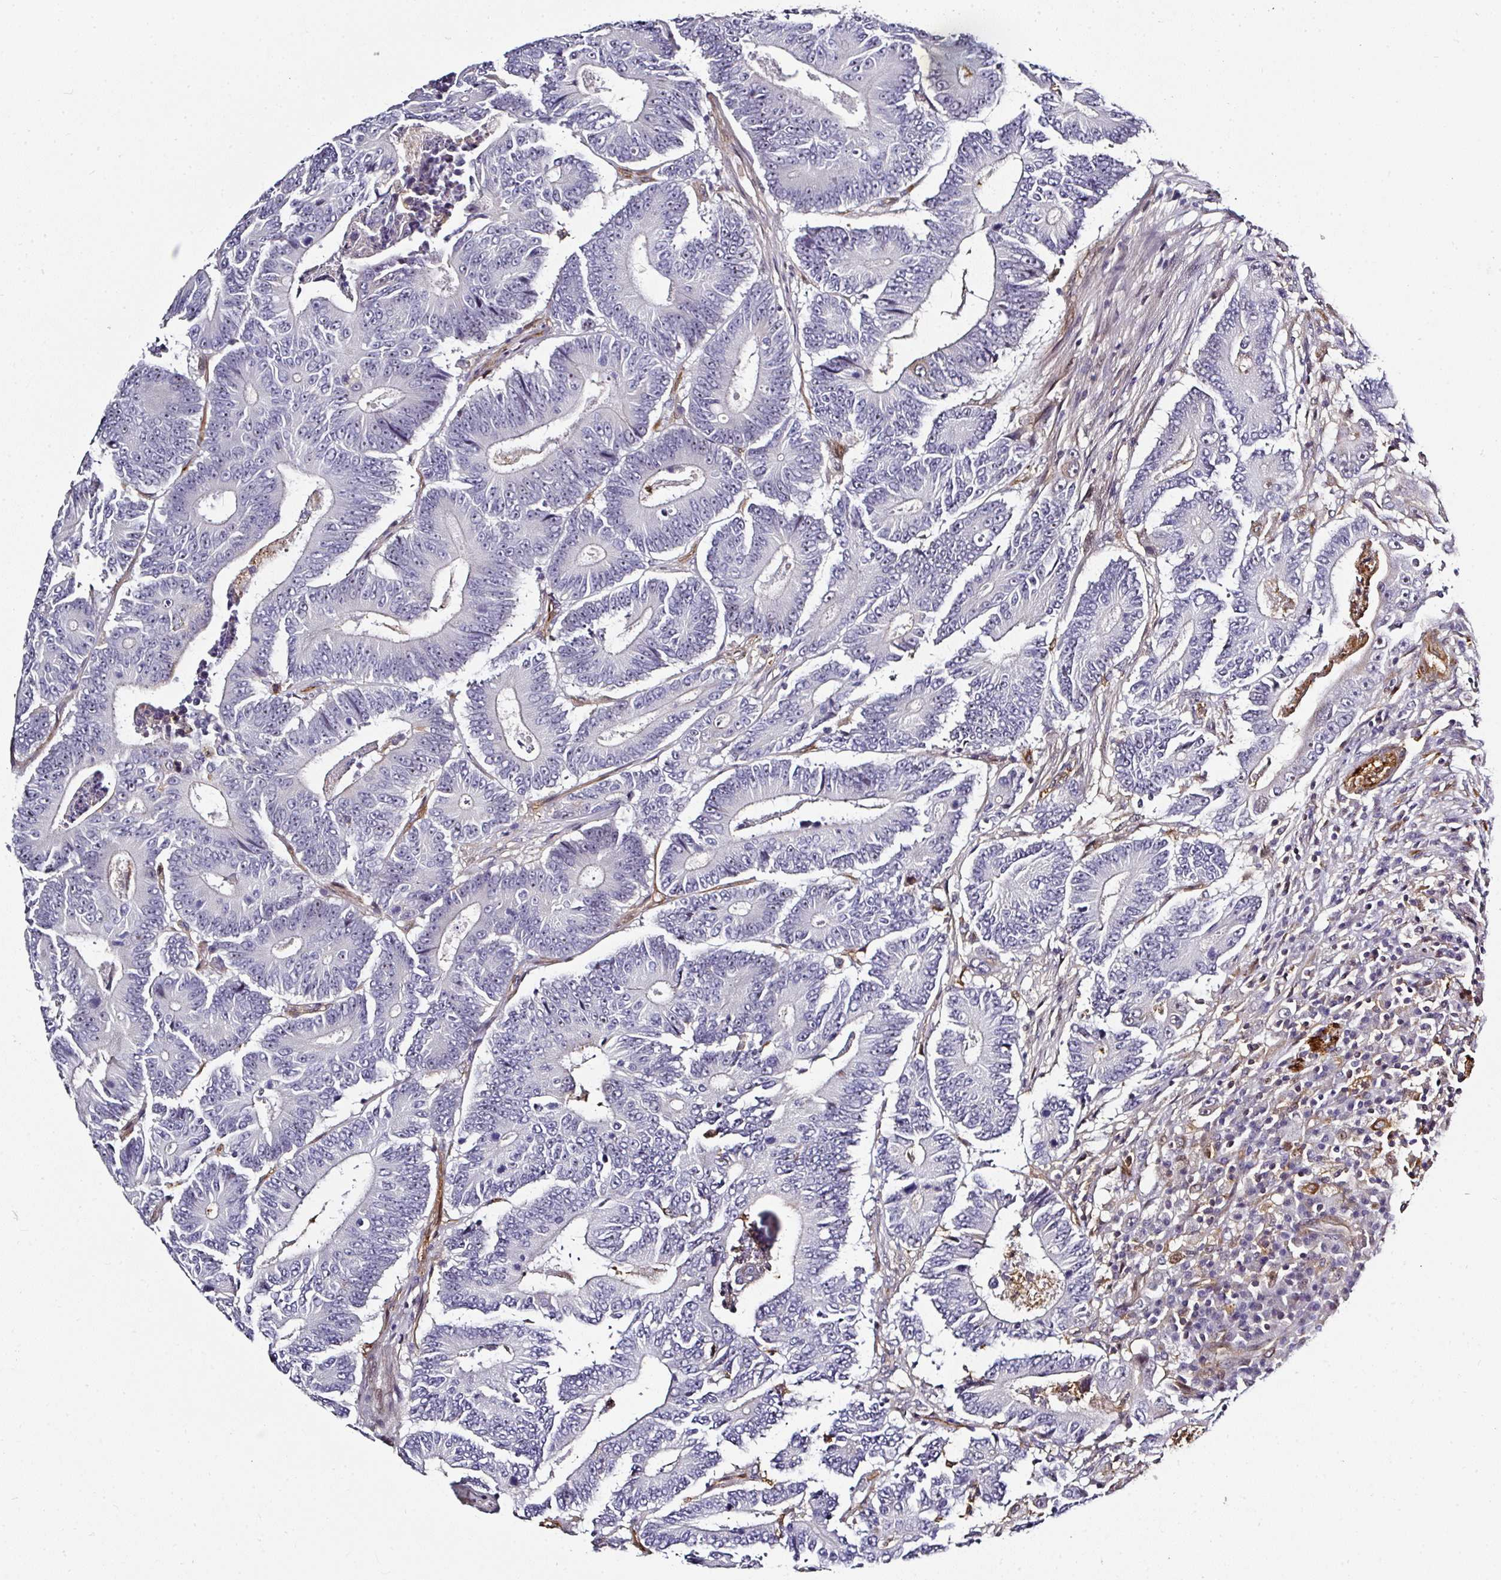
{"staining": {"intensity": "negative", "quantity": "none", "location": "none"}, "tissue": "colorectal cancer", "cell_type": "Tumor cells", "image_type": "cancer", "snomed": [{"axis": "morphology", "description": "Adenocarcinoma, NOS"}, {"axis": "topography", "description": "Colon"}], "caption": "Tumor cells show no significant protein expression in adenocarcinoma (colorectal). (DAB (3,3'-diaminobenzidine) immunohistochemistry with hematoxylin counter stain).", "gene": "BEND5", "patient": {"sex": "male", "age": 83}}